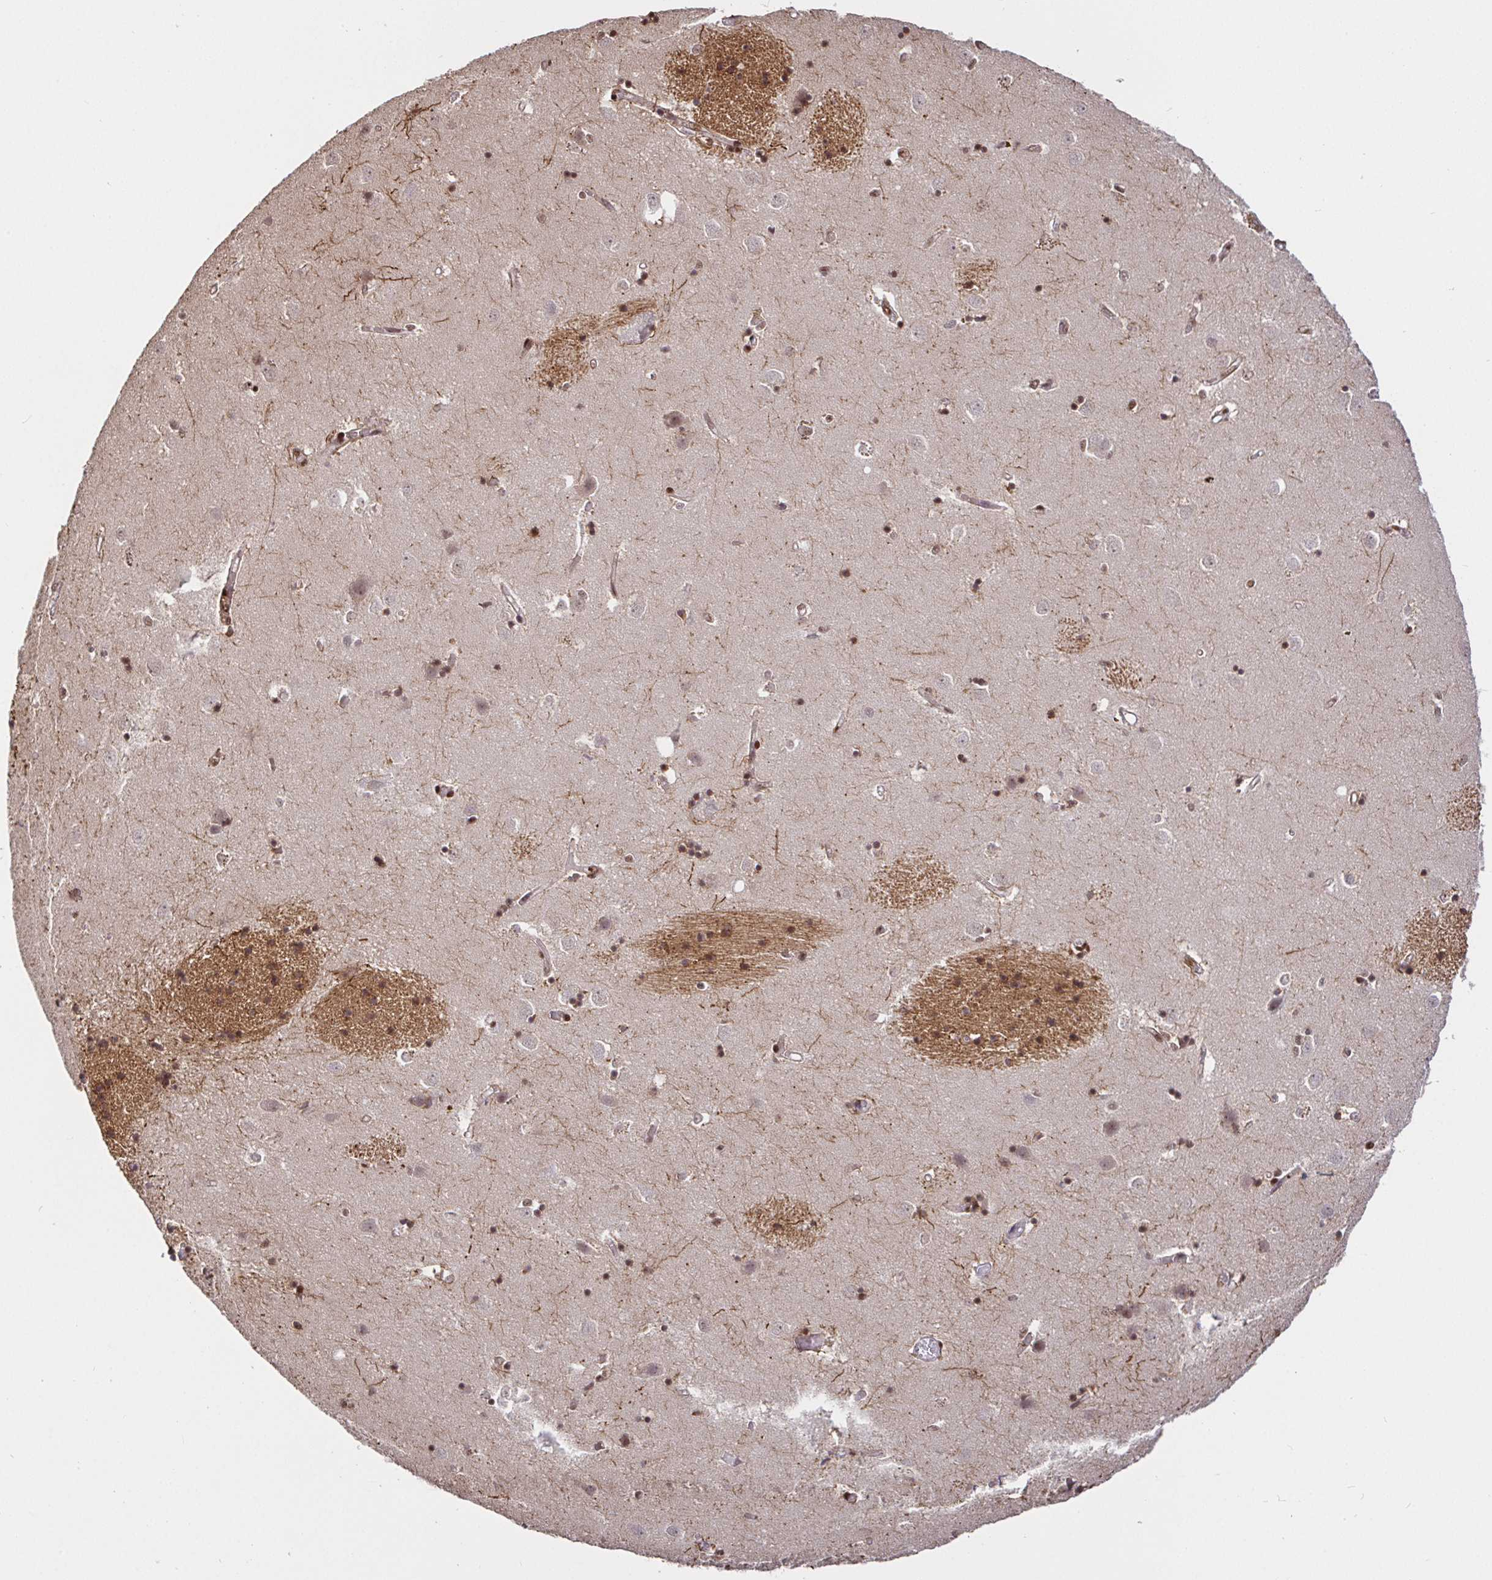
{"staining": {"intensity": "moderate", "quantity": "<25%", "location": "nuclear"}, "tissue": "caudate", "cell_type": "Glial cells", "image_type": "normal", "snomed": [{"axis": "morphology", "description": "Normal tissue, NOS"}, {"axis": "topography", "description": "Lateral ventricle wall"}], "caption": "Moderate nuclear protein expression is present in about <25% of glial cells in caudate. The protein is shown in brown color, while the nuclei are stained blue.", "gene": "SP3", "patient": {"sex": "male", "age": 54}}